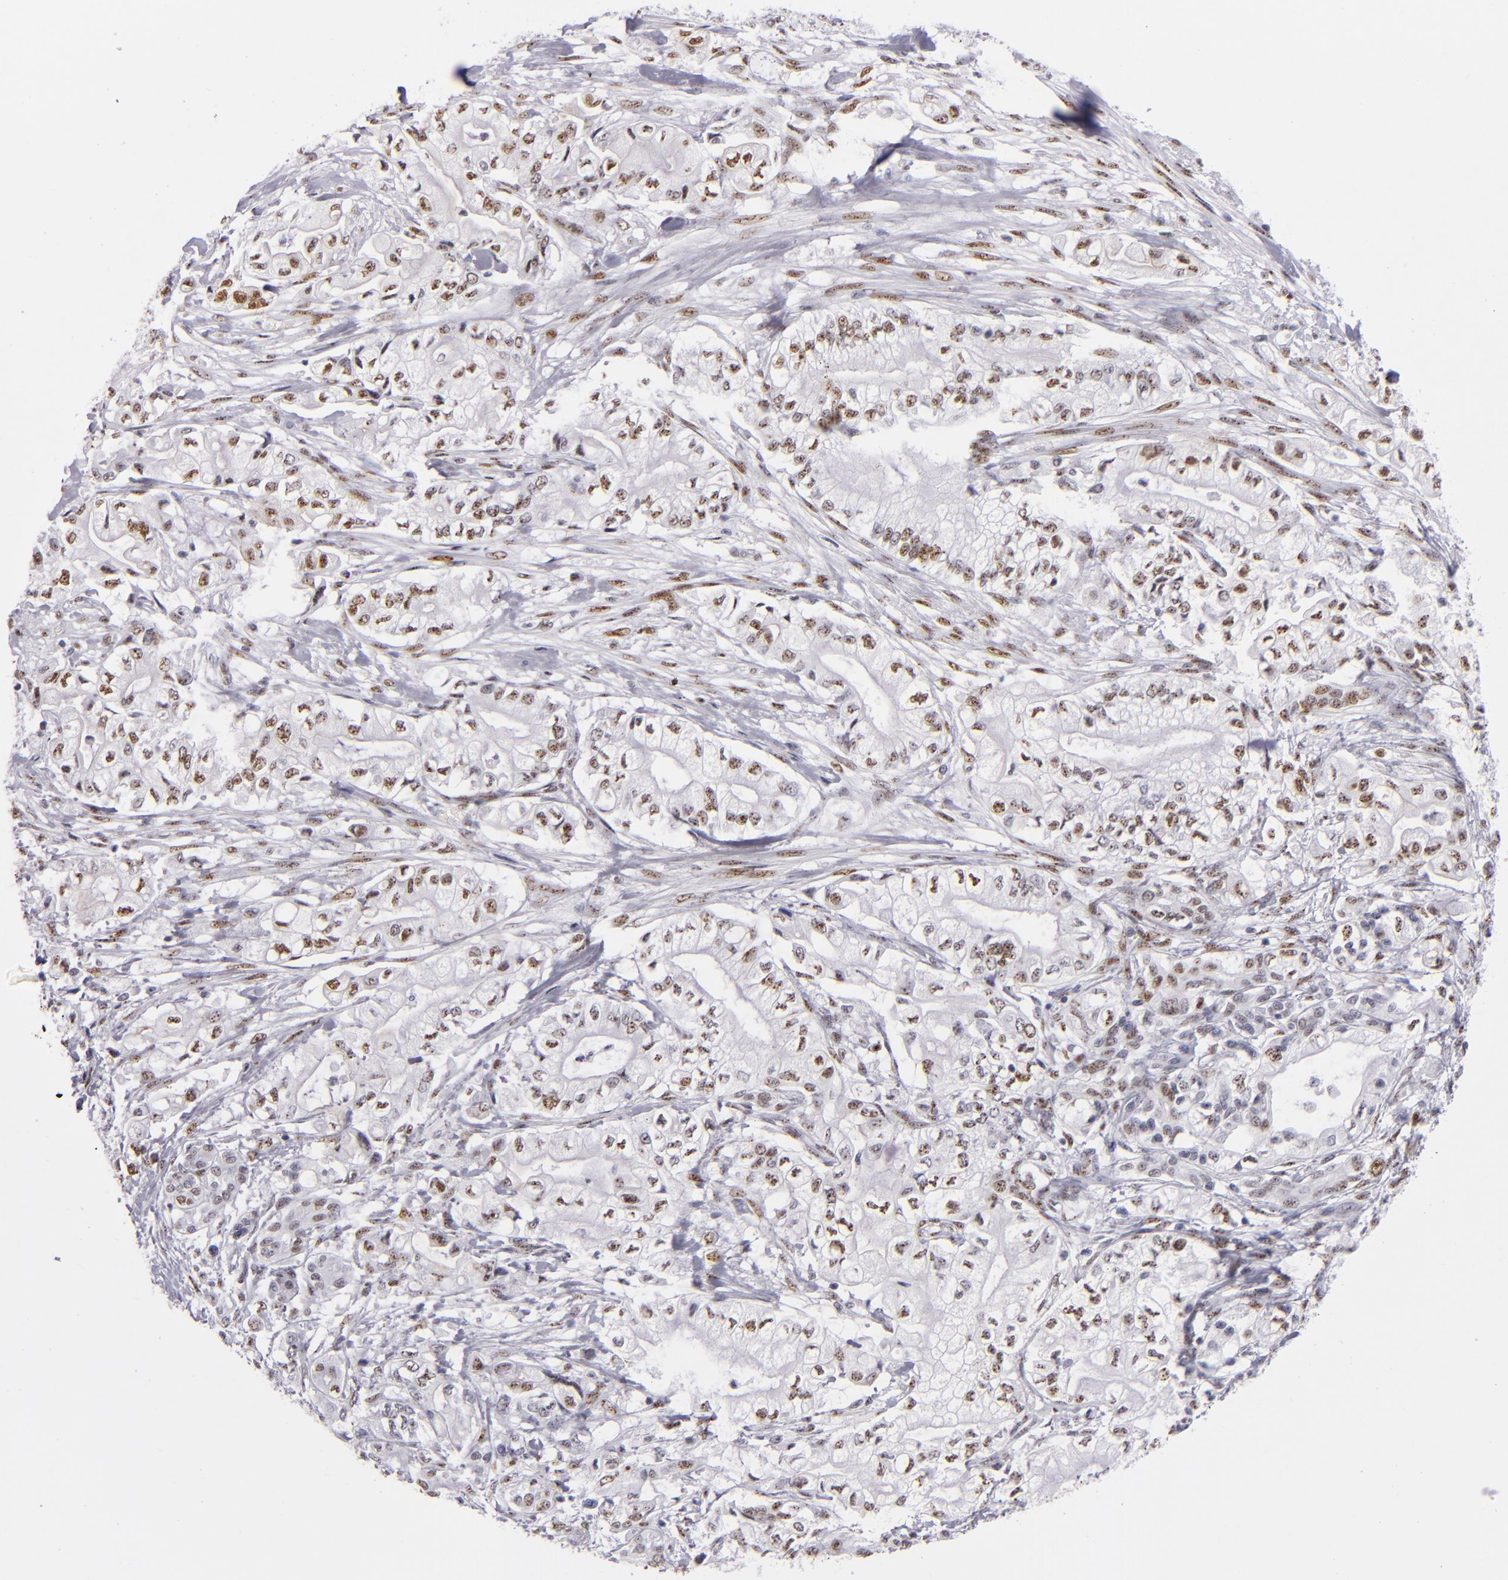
{"staining": {"intensity": "moderate", "quantity": "25%-75%", "location": "nuclear"}, "tissue": "pancreatic cancer", "cell_type": "Tumor cells", "image_type": "cancer", "snomed": [{"axis": "morphology", "description": "Adenocarcinoma, NOS"}, {"axis": "topography", "description": "Pancreas"}], "caption": "Brown immunohistochemical staining in human pancreatic cancer (adenocarcinoma) reveals moderate nuclear expression in about 25%-75% of tumor cells.", "gene": "TOP3A", "patient": {"sex": "male", "age": 79}}